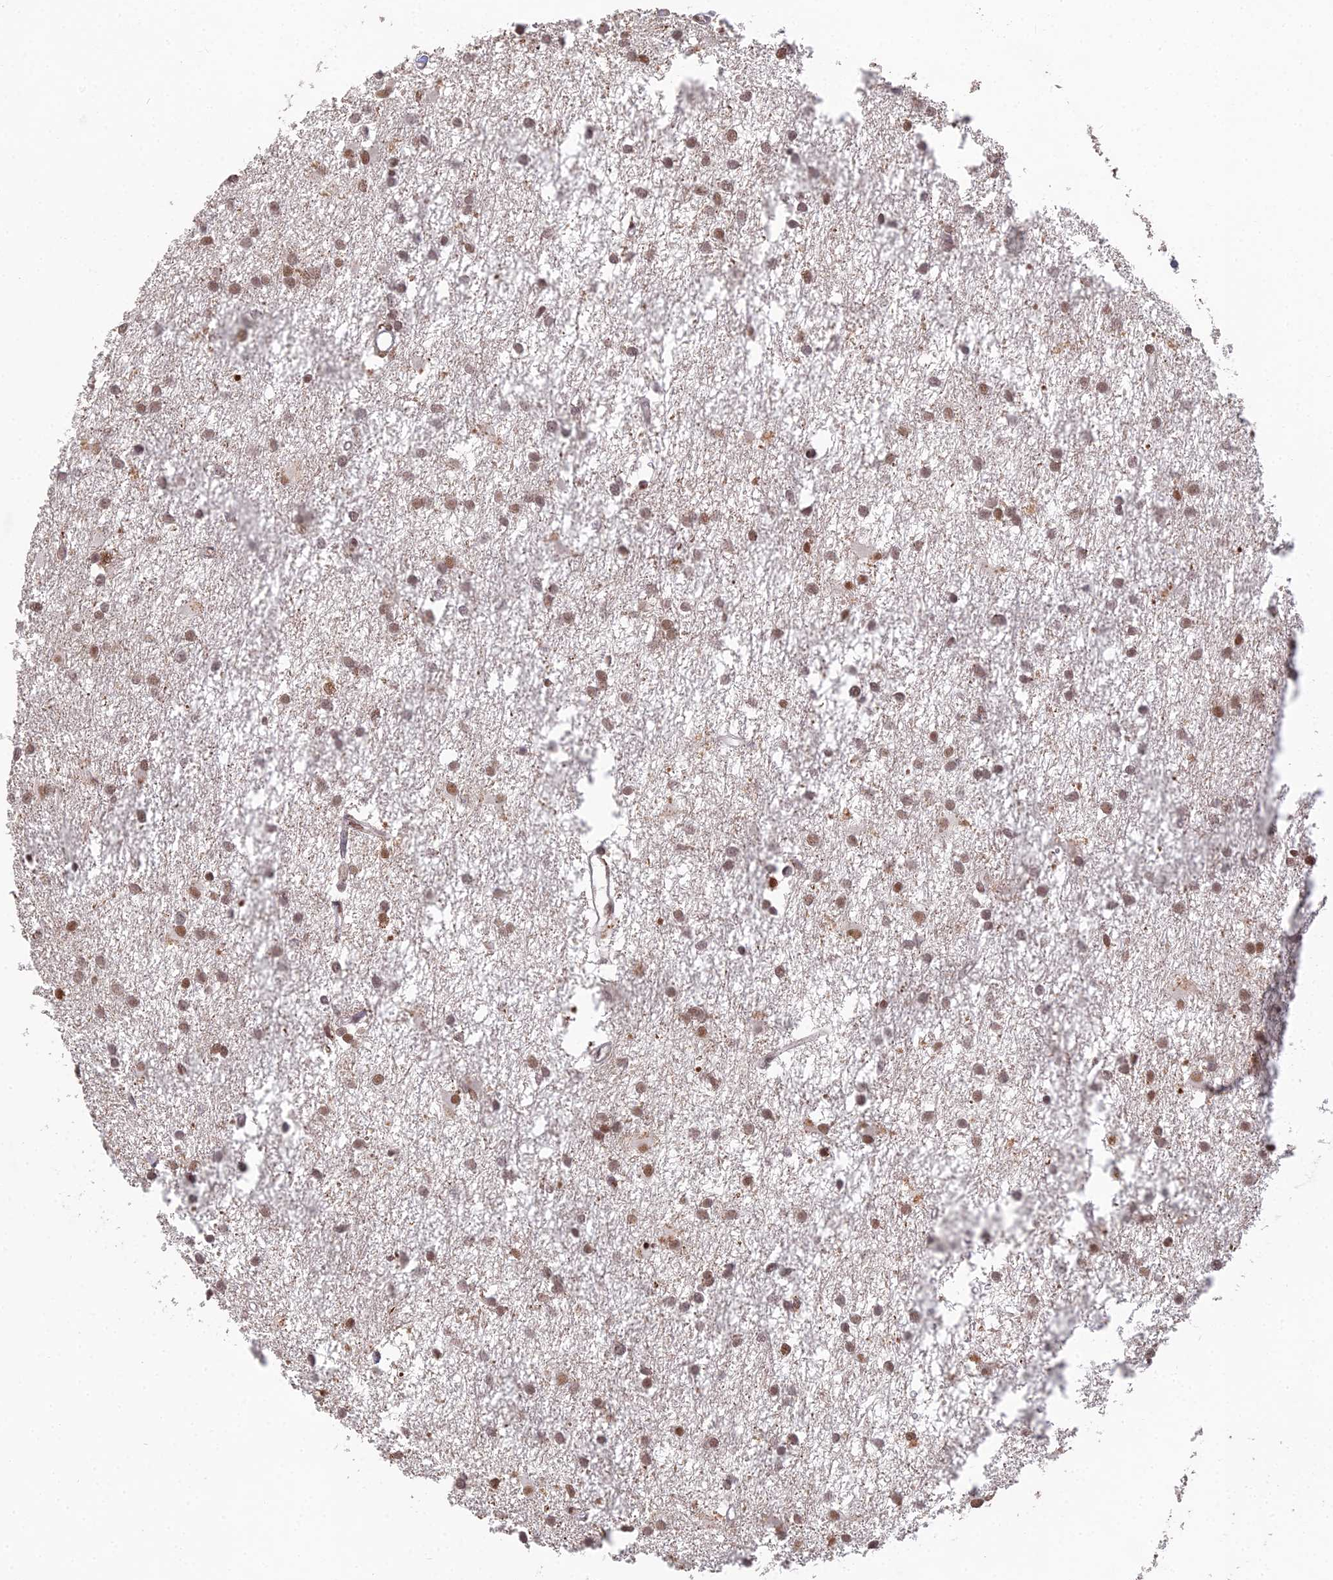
{"staining": {"intensity": "moderate", "quantity": ">75%", "location": "nuclear"}, "tissue": "glioma", "cell_type": "Tumor cells", "image_type": "cancer", "snomed": [{"axis": "morphology", "description": "Glioma, malignant, High grade"}, {"axis": "topography", "description": "Brain"}], "caption": "Human high-grade glioma (malignant) stained with a protein marker displays moderate staining in tumor cells.", "gene": "ABHD17A", "patient": {"sex": "male", "age": 77}}